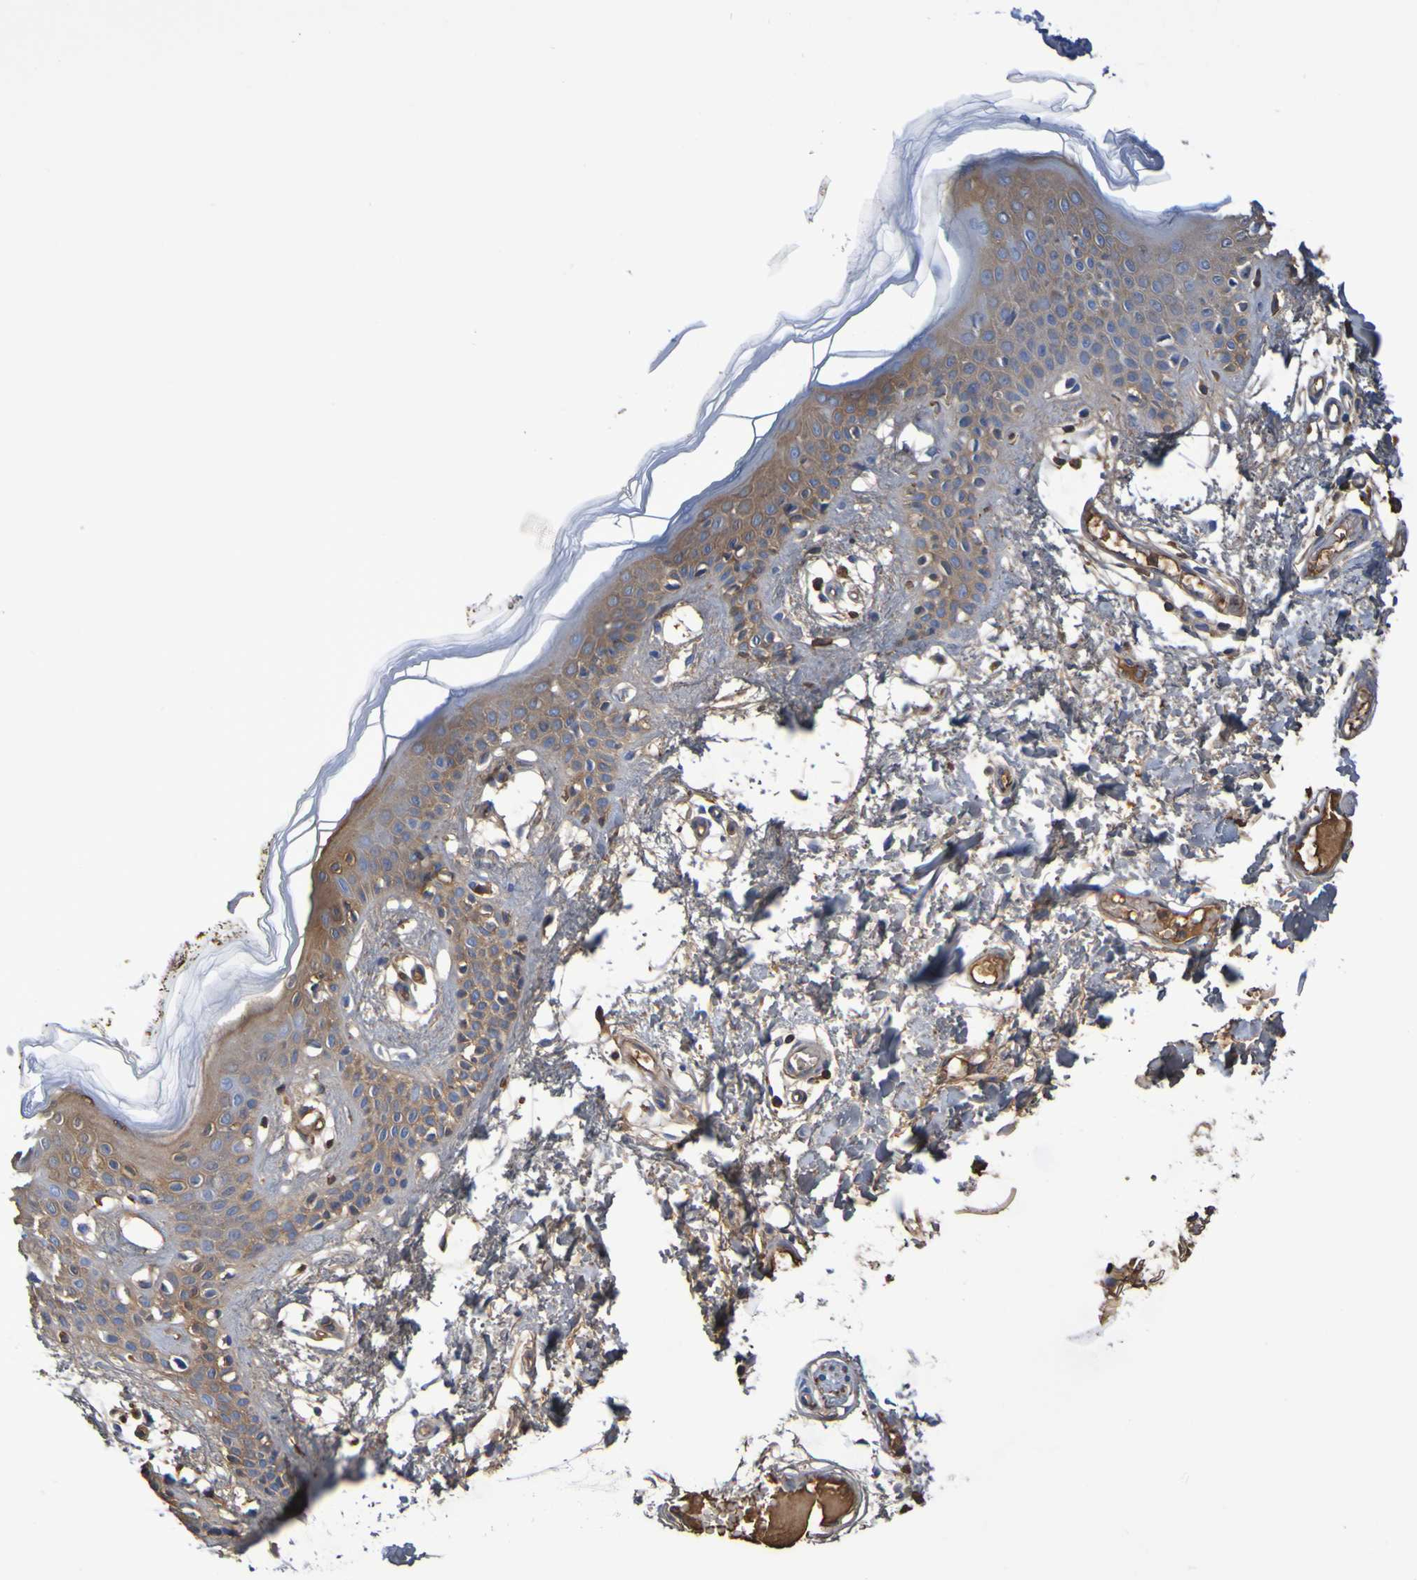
{"staining": {"intensity": "weak", "quantity": ">75%", "location": "cytoplasmic/membranous"}, "tissue": "skin", "cell_type": "Fibroblasts", "image_type": "normal", "snomed": [{"axis": "morphology", "description": "Normal tissue, NOS"}, {"axis": "topography", "description": "Skin"}], "caption": "Skin stained with IHC shows weak cytoplasmic/membranous staining in approximately >75% of fibroblasts.", "gene": "GAB3", "patient": {"sex": "male", "age": 53}}